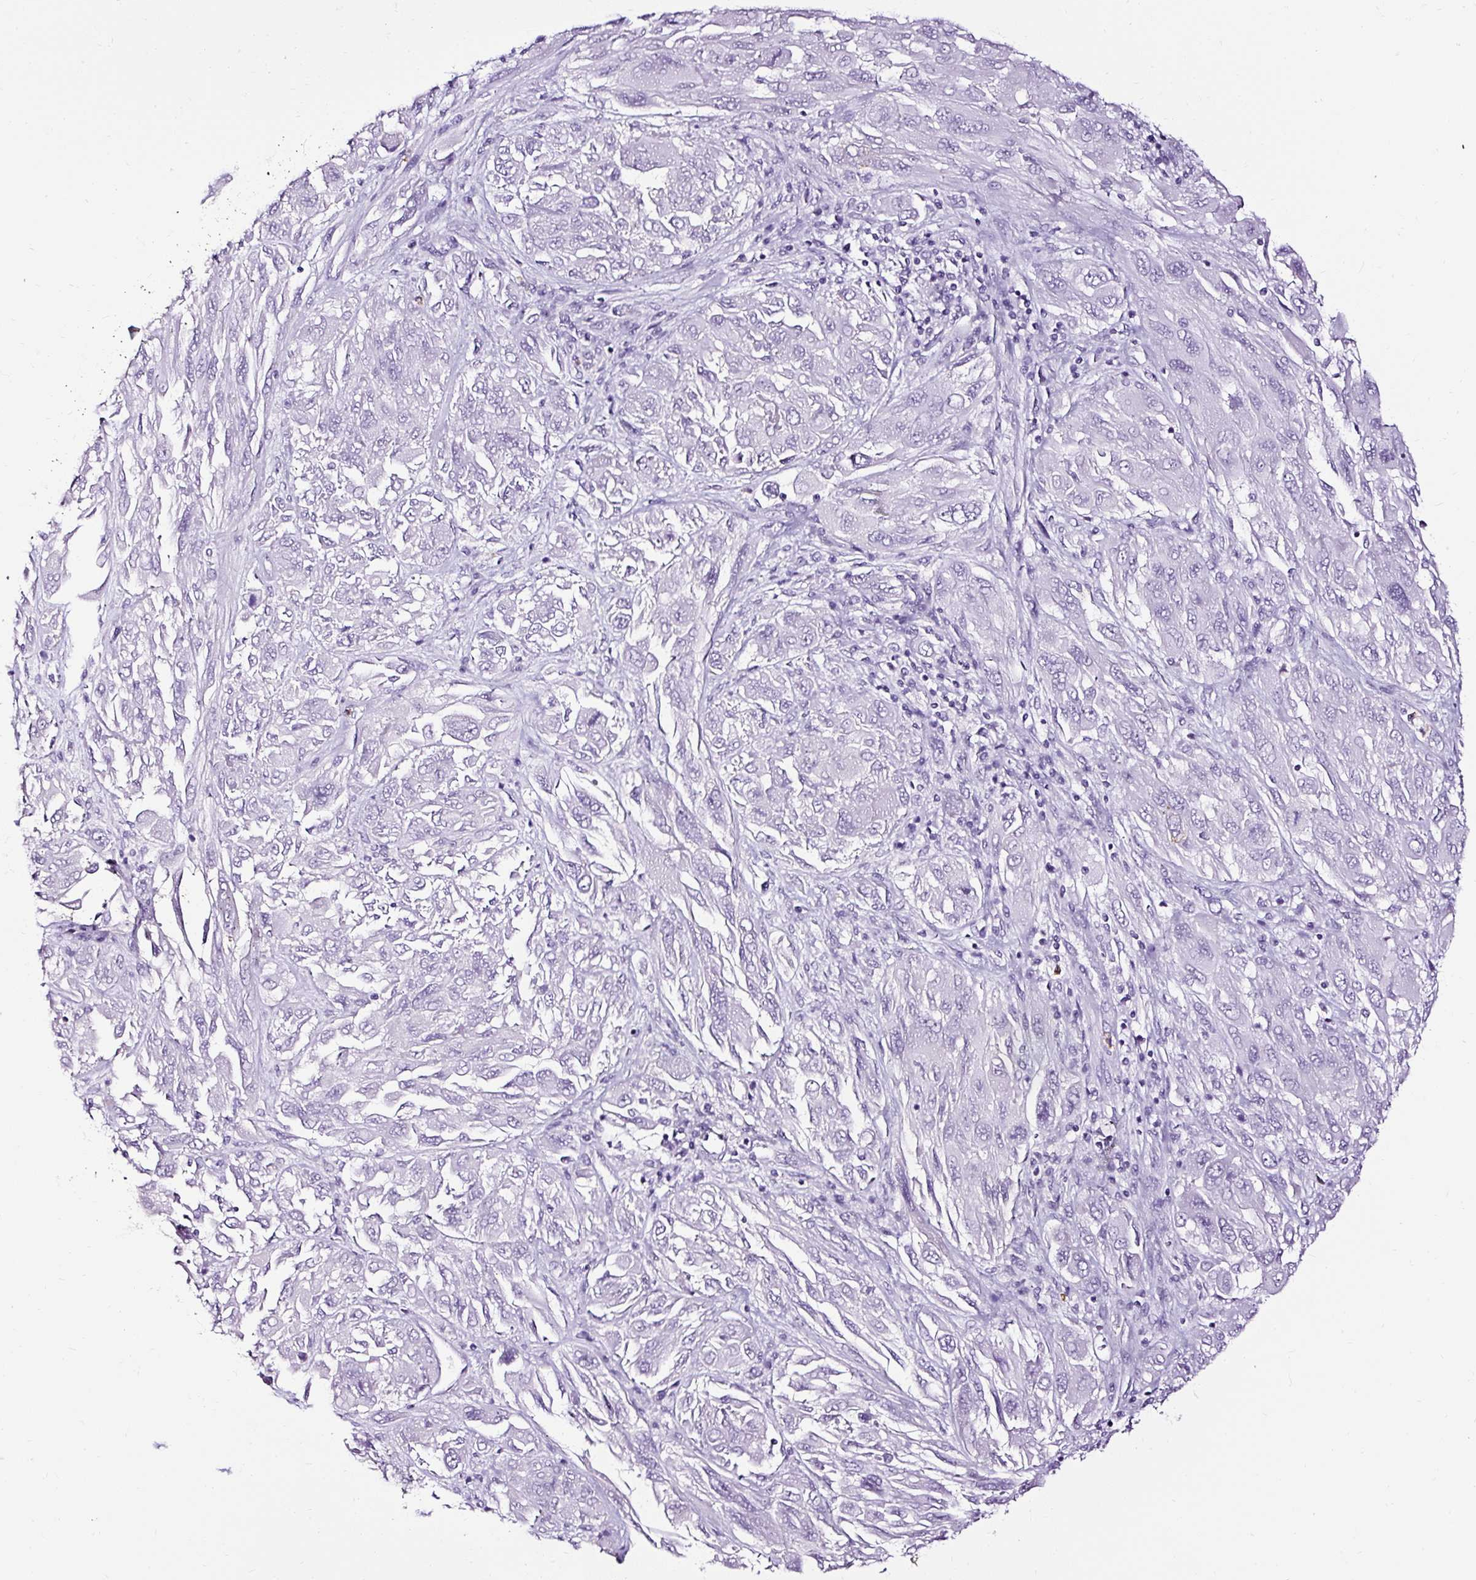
{"staining": {"intensity": "negative", "quantity": "none", "location": "none"}, "tissue": "melanoma", "cell_type": "Tumor cells", "image_type": "cancer", "snomed": [{"axis": "morphology", "description": "Malignant melanoma, NOS"}, {"axis": "topography", "description": "Skin"}], "caption": "High magnification brightfield microscopy of melanoma stained with DAB (3,3'-diaminobenzidine) (brown) and counterstained with hematoxylin (blue): tumor cells show no significant staining.", "gene": "SLC7A8", "patient": {"sex": "female", "age": 91}}